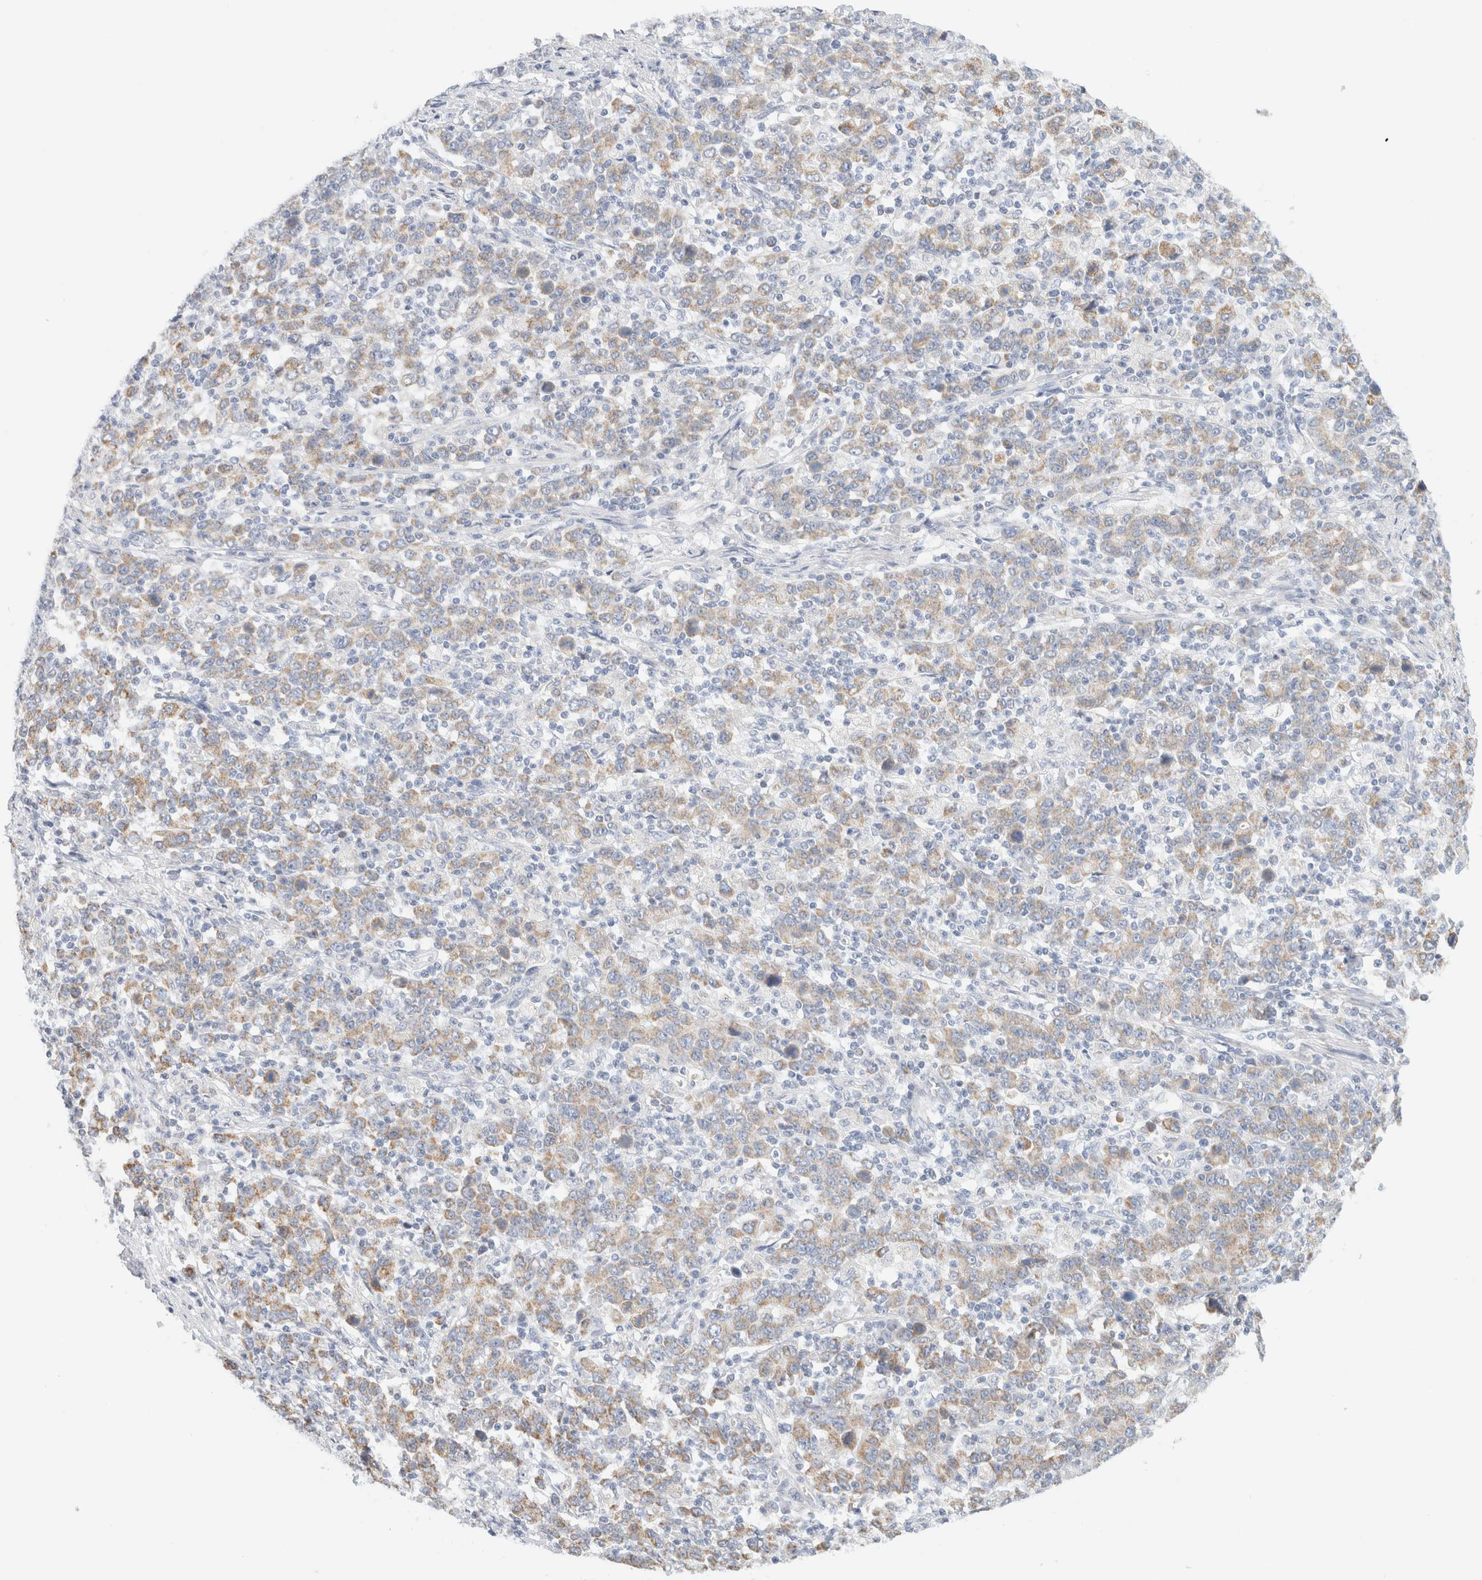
{"staining": {"intensity": "weak", "quantity": ">75%", "location": "cytoplasmic/membranous"}, "tissue": "stomach cancer", "cell_type": "Tumor cells", "image_type": "cancer", "snomed": [{"axis": "morphology", "description": "Adenocarcinoma, NOS"}, {"axis": "topography", "description": "Stomach, upper"}], "caption": "Immunohistochemistry (DAB) staining of human adenocarcinoma (stomach) displays weak cytoplasmic/membranous protein expression in approximately >75% of tumor cells.", "gene": "HDHD3", "patient": {"sex": "male", "age": 69}}